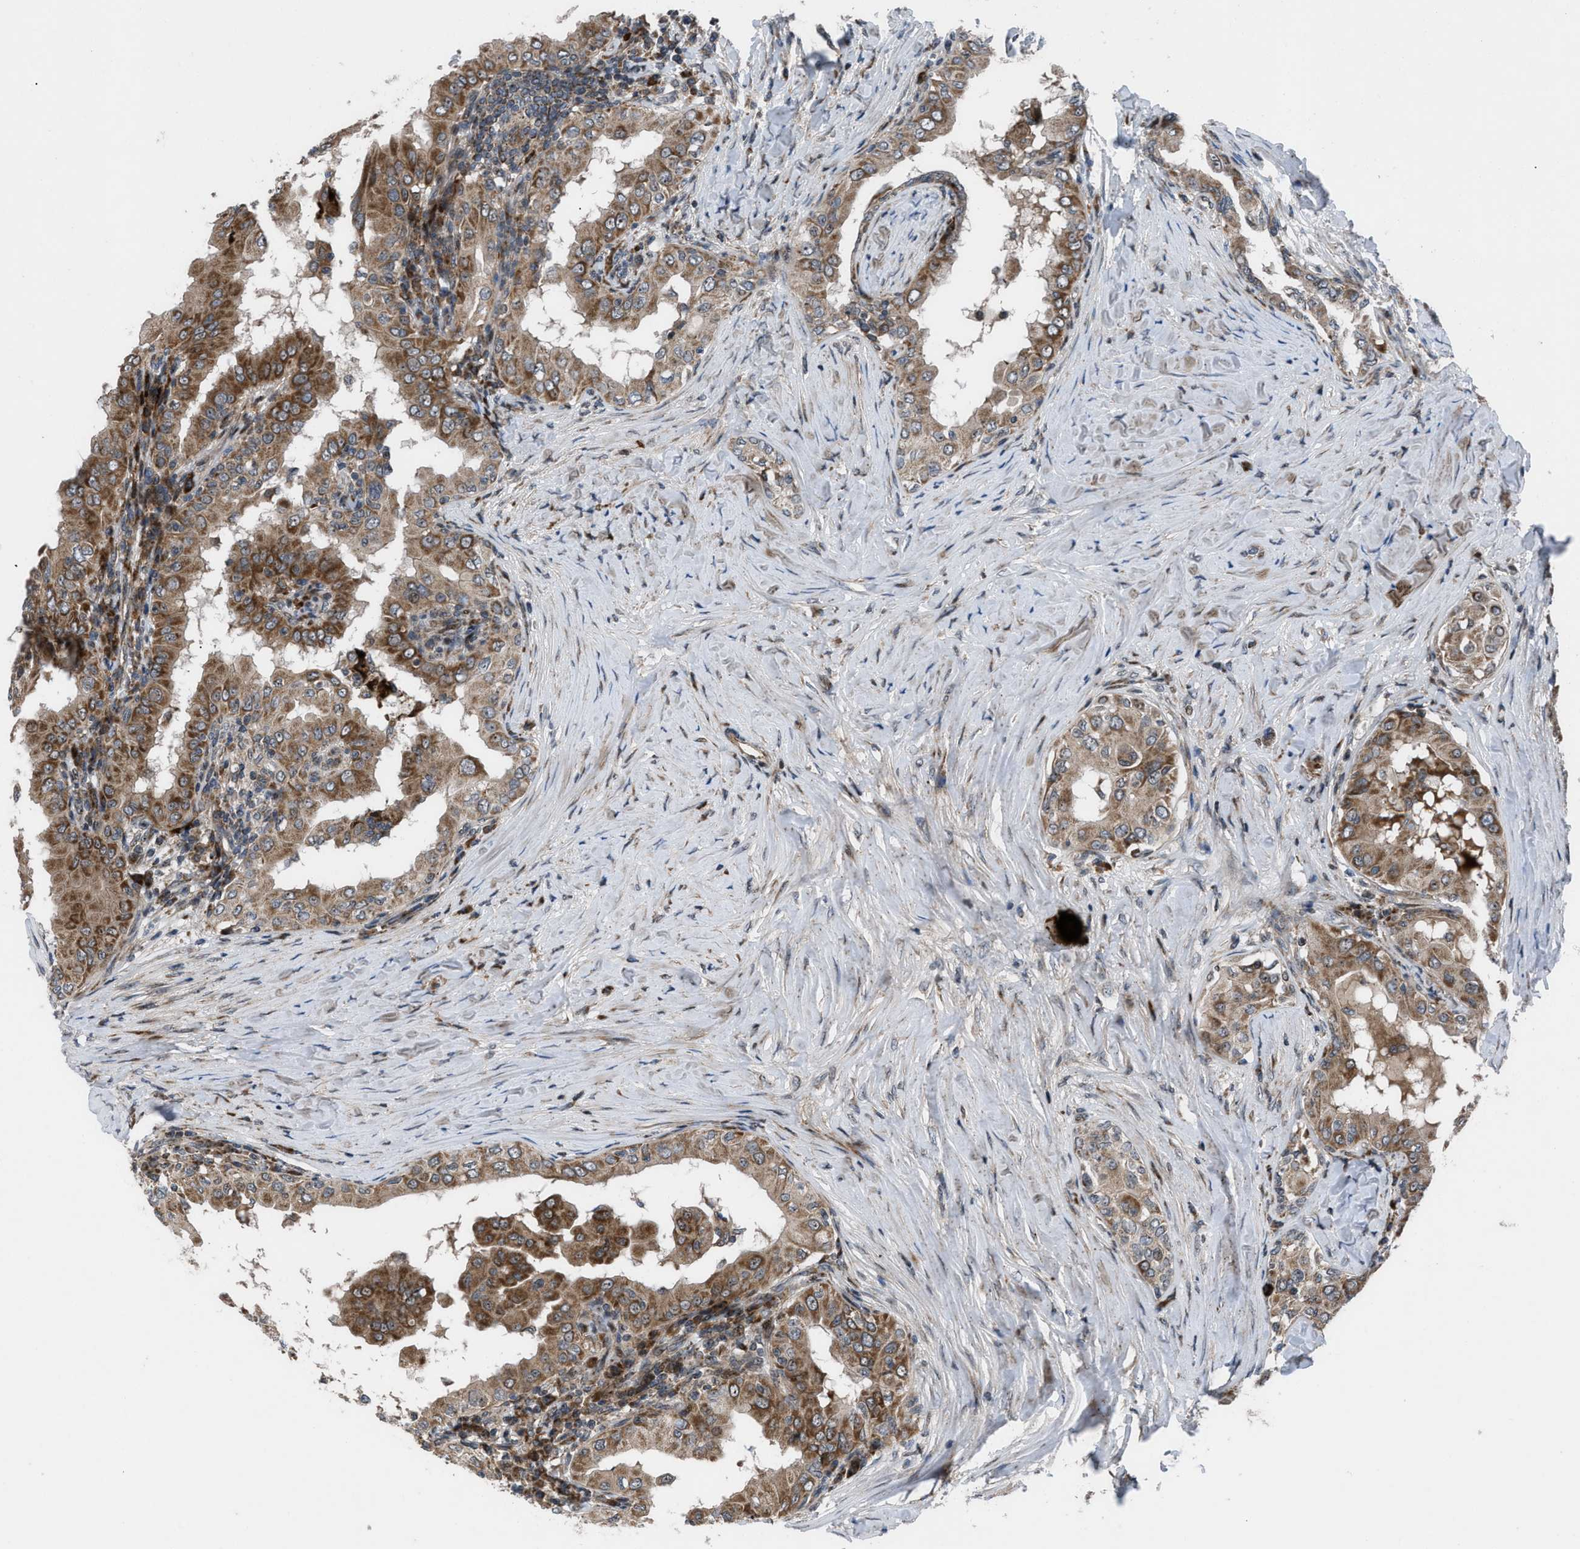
{"staining": {"intensity": "moderate", "quantity": ">75%", "location": "cytoplasmic/membranous"}, "tissue": "thyroid cancer", "cell_type": "Tumor cells", "image_type": "cancer", "snomed": [{"axis": "morphology", "description": "Papillary adenocarcinoma, NOS"}, {"axis": "topography", "description": "Thyroid gland"}], "caption": "Human thyroid cancer (papillary adenocarcinoma) stained with a protein marker displays moderate staining in tumor cells.", "gene": "AP3M2", "patient": {"sex": "male", "age": 33}}